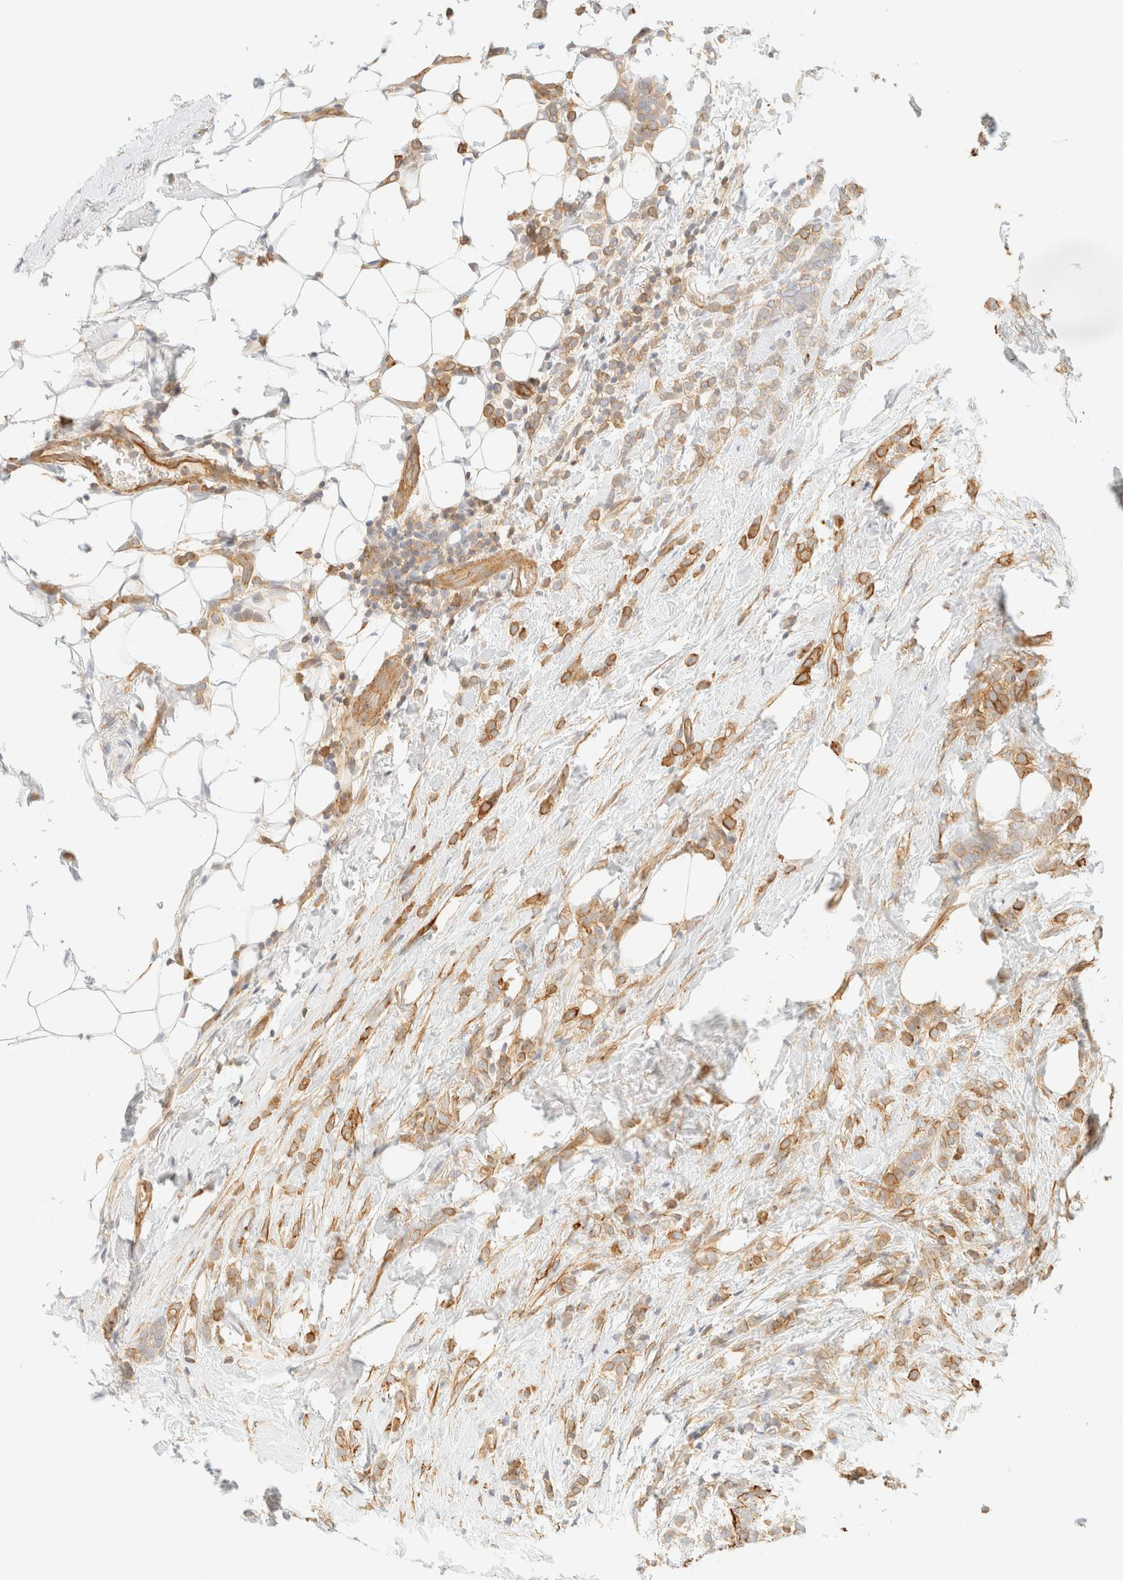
{"staining": {"intensity": "moderate", "quantity": ">75%", "location": "cytoplasmic/membranous"}, "tissue": "breast cancer", "cell_type": "Tumor cells", "image_type": "cancer", "snomed": [{"axis": "morphology", "description": "Lobular carcinoma"}, {"axis": "topography", "description": "Breast"}], "caption": "Immunohistochemical staining of human lobular carcinoma (breast) reveals moderate cytoplasmic/membranous protein expression in about >75% of tumor cells.", "gene": "OTOP2", "patient": {"sex": "female", "age": 50}}